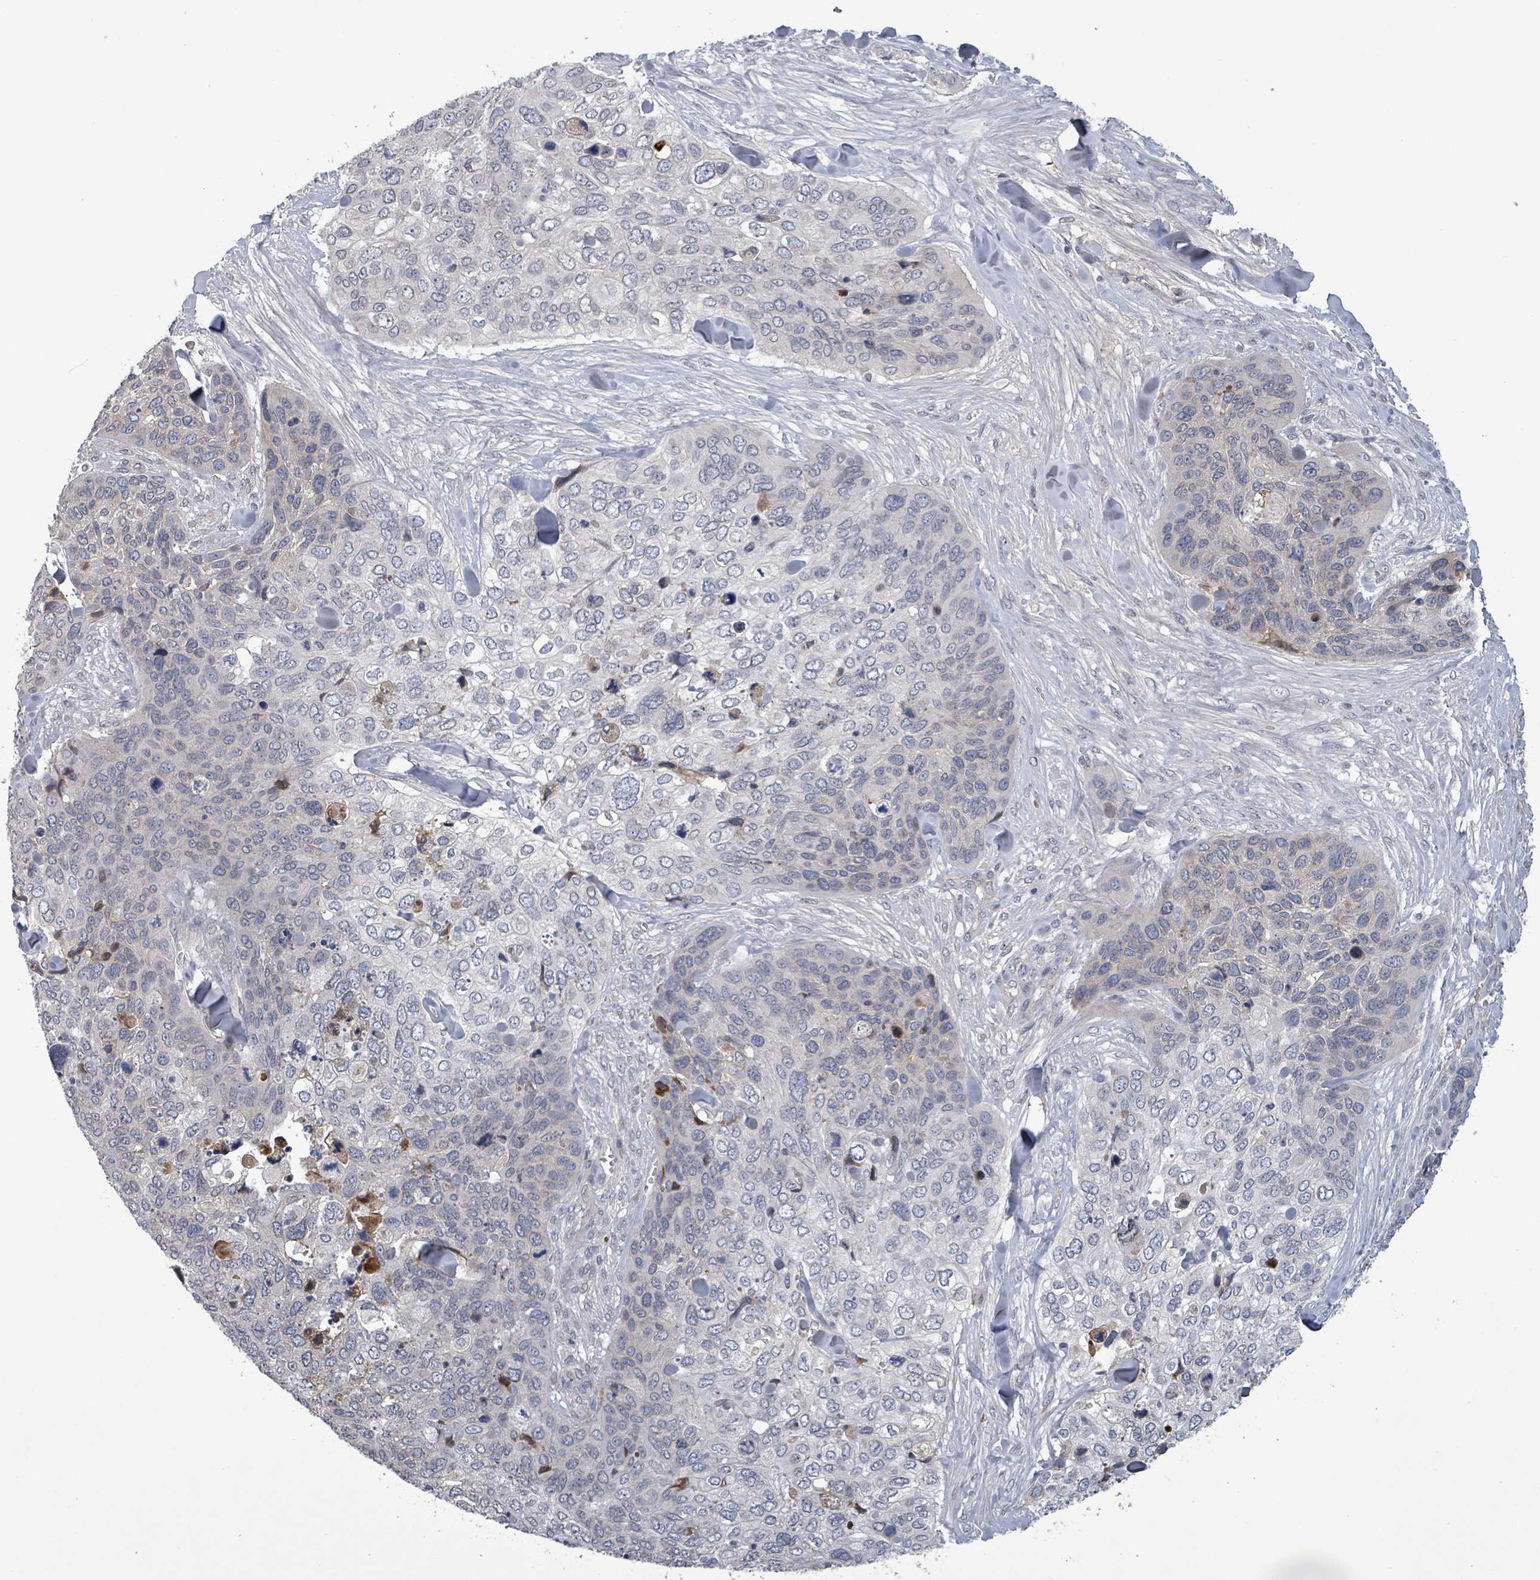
{"staining": {"intensity": "negative", "quantity": "none", "location": "none"}, "tissue": "skin cancer", "cell_type": "Tumor cells", "image_type": "cancer", "snomed": [{"axis": "morphology", "description": "Basal cell carcinoma"}, {"axis": "topography", "description": "Skin"}], "caption": "Tumor cells show no significant protein positivity in skin basal cell carcinoma.", "gene": "GRM8", "patient": {"sex": "female", "age": 74}}